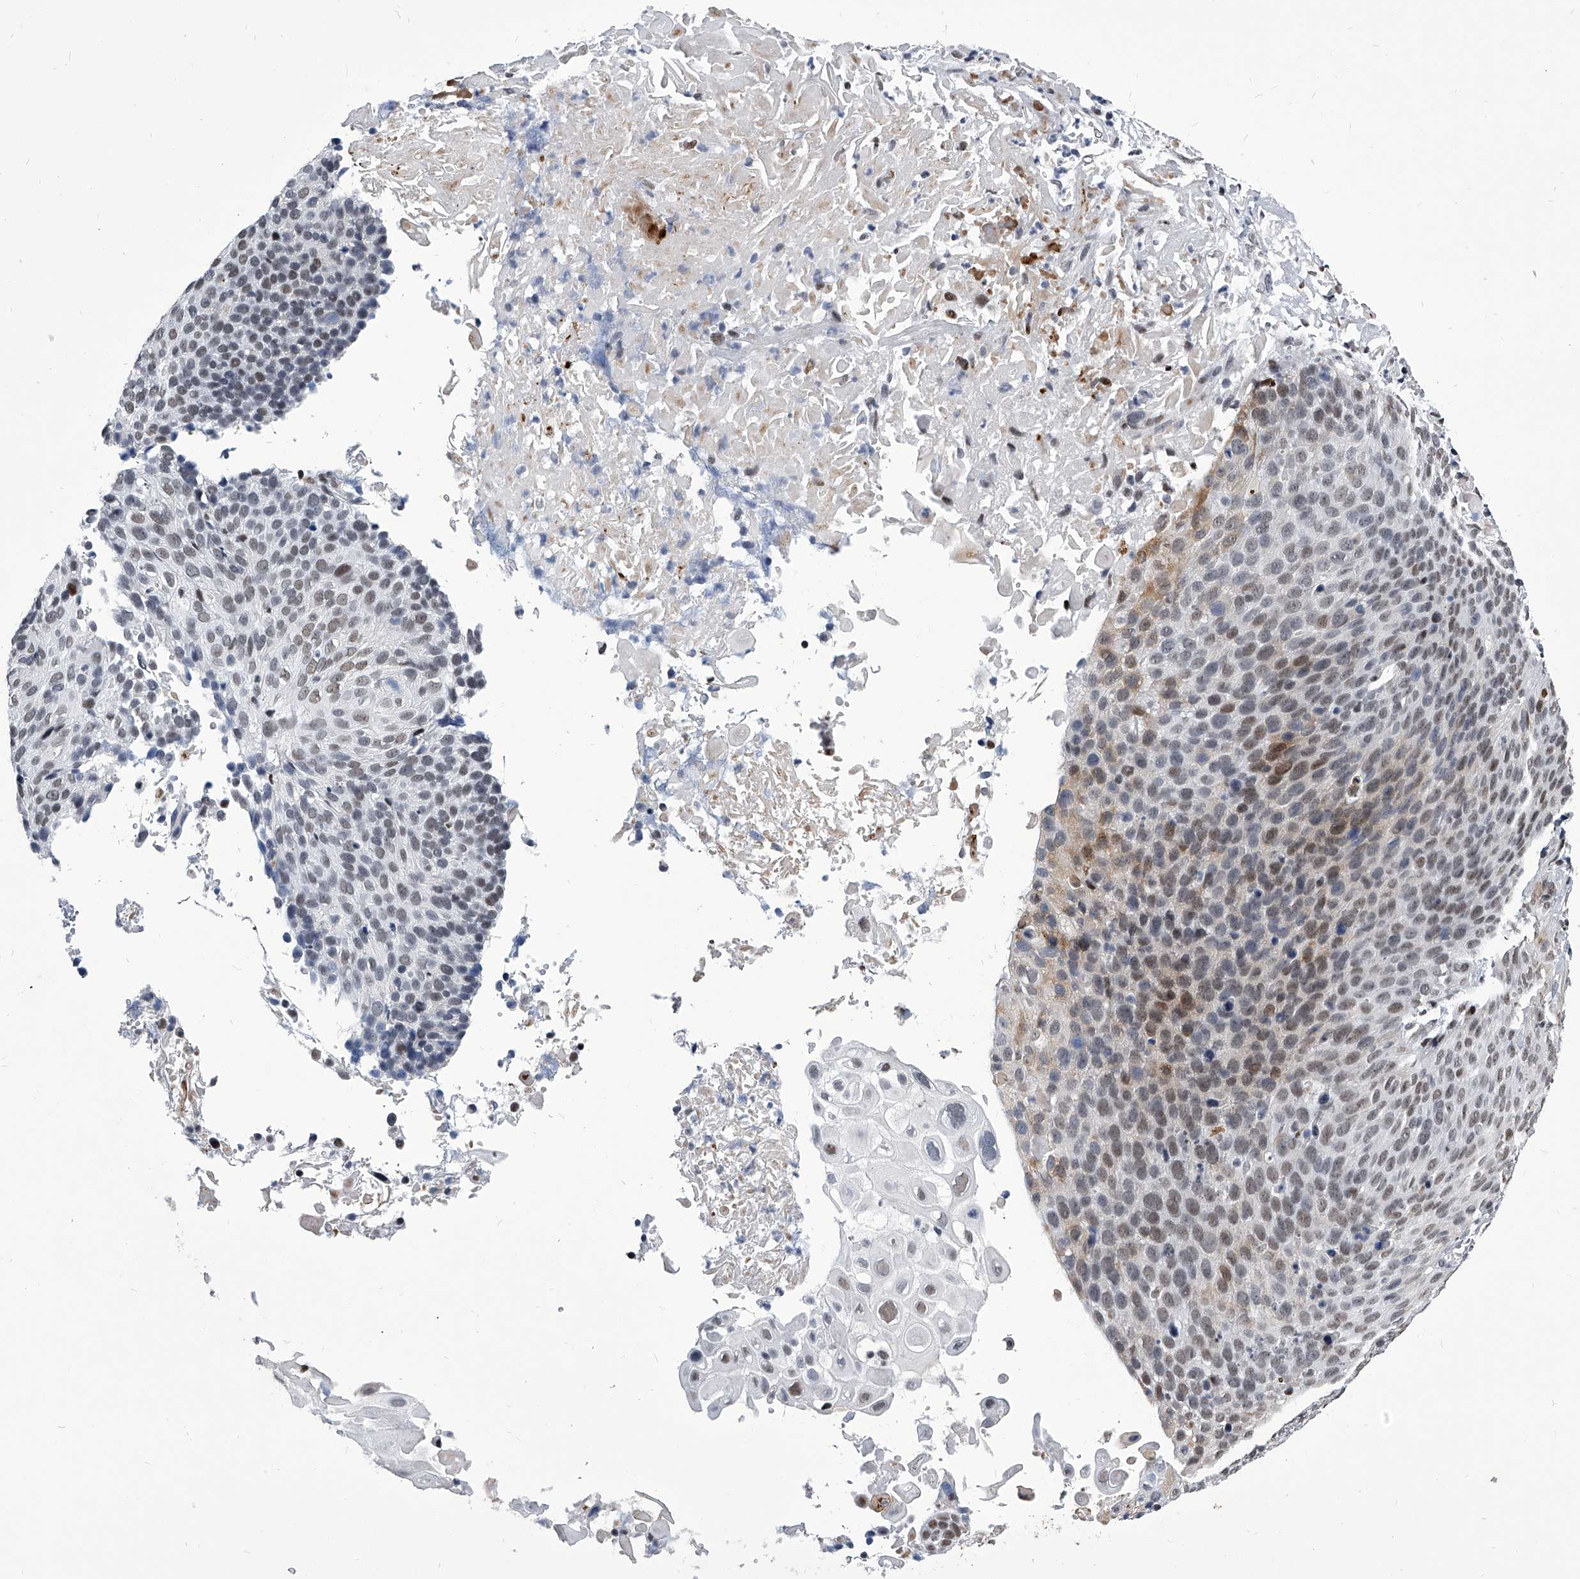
{"staining": {"intensity": "moderate", "quantity": "<25%", "location": "nuclear"}, "tissue": "cervical cancer", "cell_type": "Tumor cells", "image_type": "cancer", "snomed": [{"axis": "morphology", "description": "Squamous cell carcinoma, NOS"}, {"axis": "topography", "description": "Cervix"}], "caption": "Cervical squamous cell carcinoma stained for a protein demonstrates moderate nuclear positivity in tumor cells. Immunohistochemistry stains the protein of interest in brown and the nuclei are stained blue.", "gene": "CMTR1", "patient": {"sex": "female", "age": 74}}